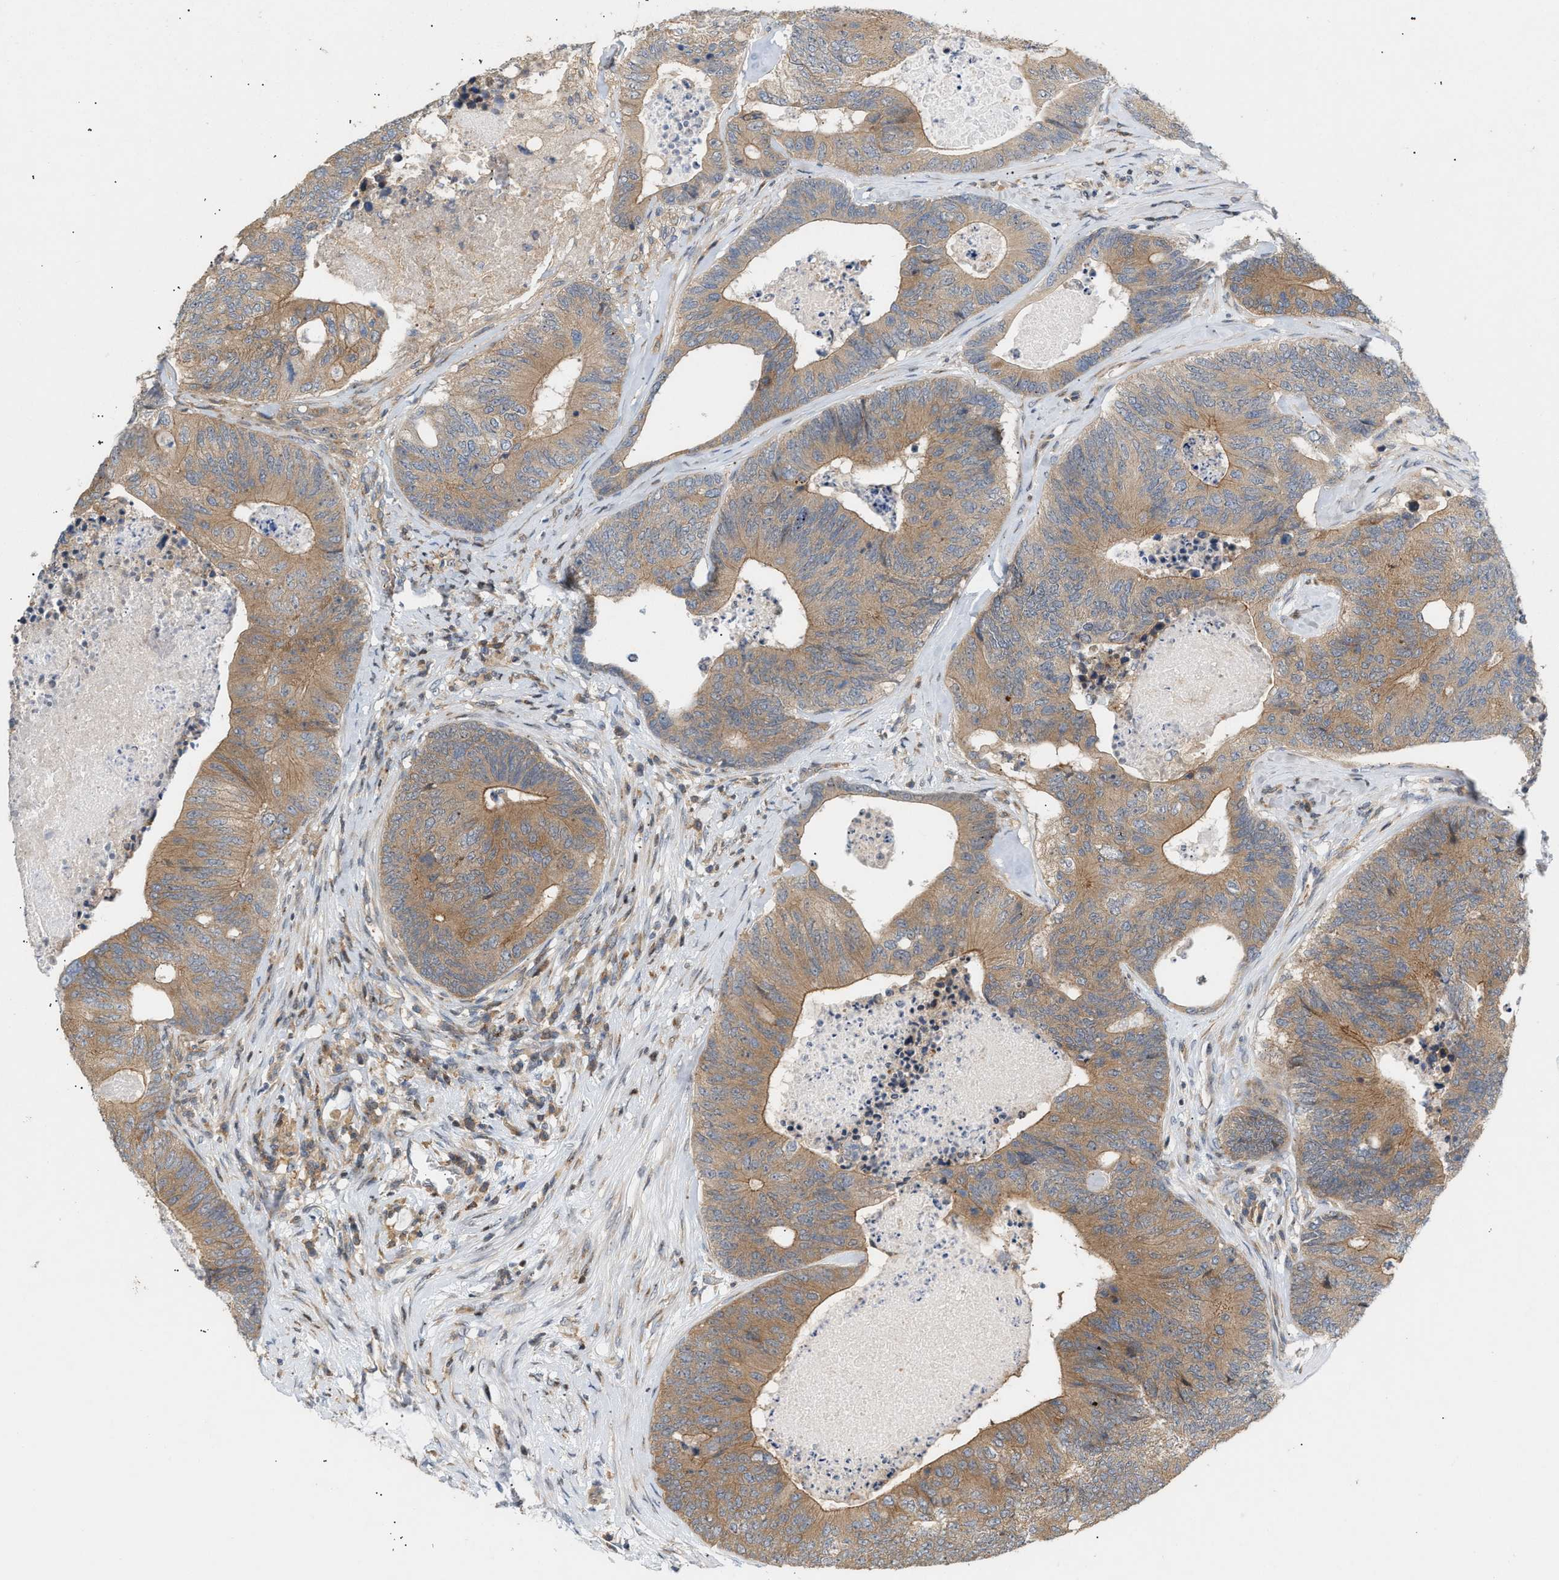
{"staining": {"intensity": "moderate", "quantity": ">75%", "location": "cytoplasmic/membranous"}, "tissue": "colorectal cancer", "cell_type": "Tumor cells", "image_type": "cancer", "snomed": [{"axis": "morphology", "description": "Adenocarcinoma, NOS"}, {"axis": "topography", "description": "Colon"}], "caption": "Adenocarcinoma (colorectal) stained with a protein marker displays moderate staining in tumor cells.", "gene": "DBNL", "patient": {"sex": "female", "age": 67}}